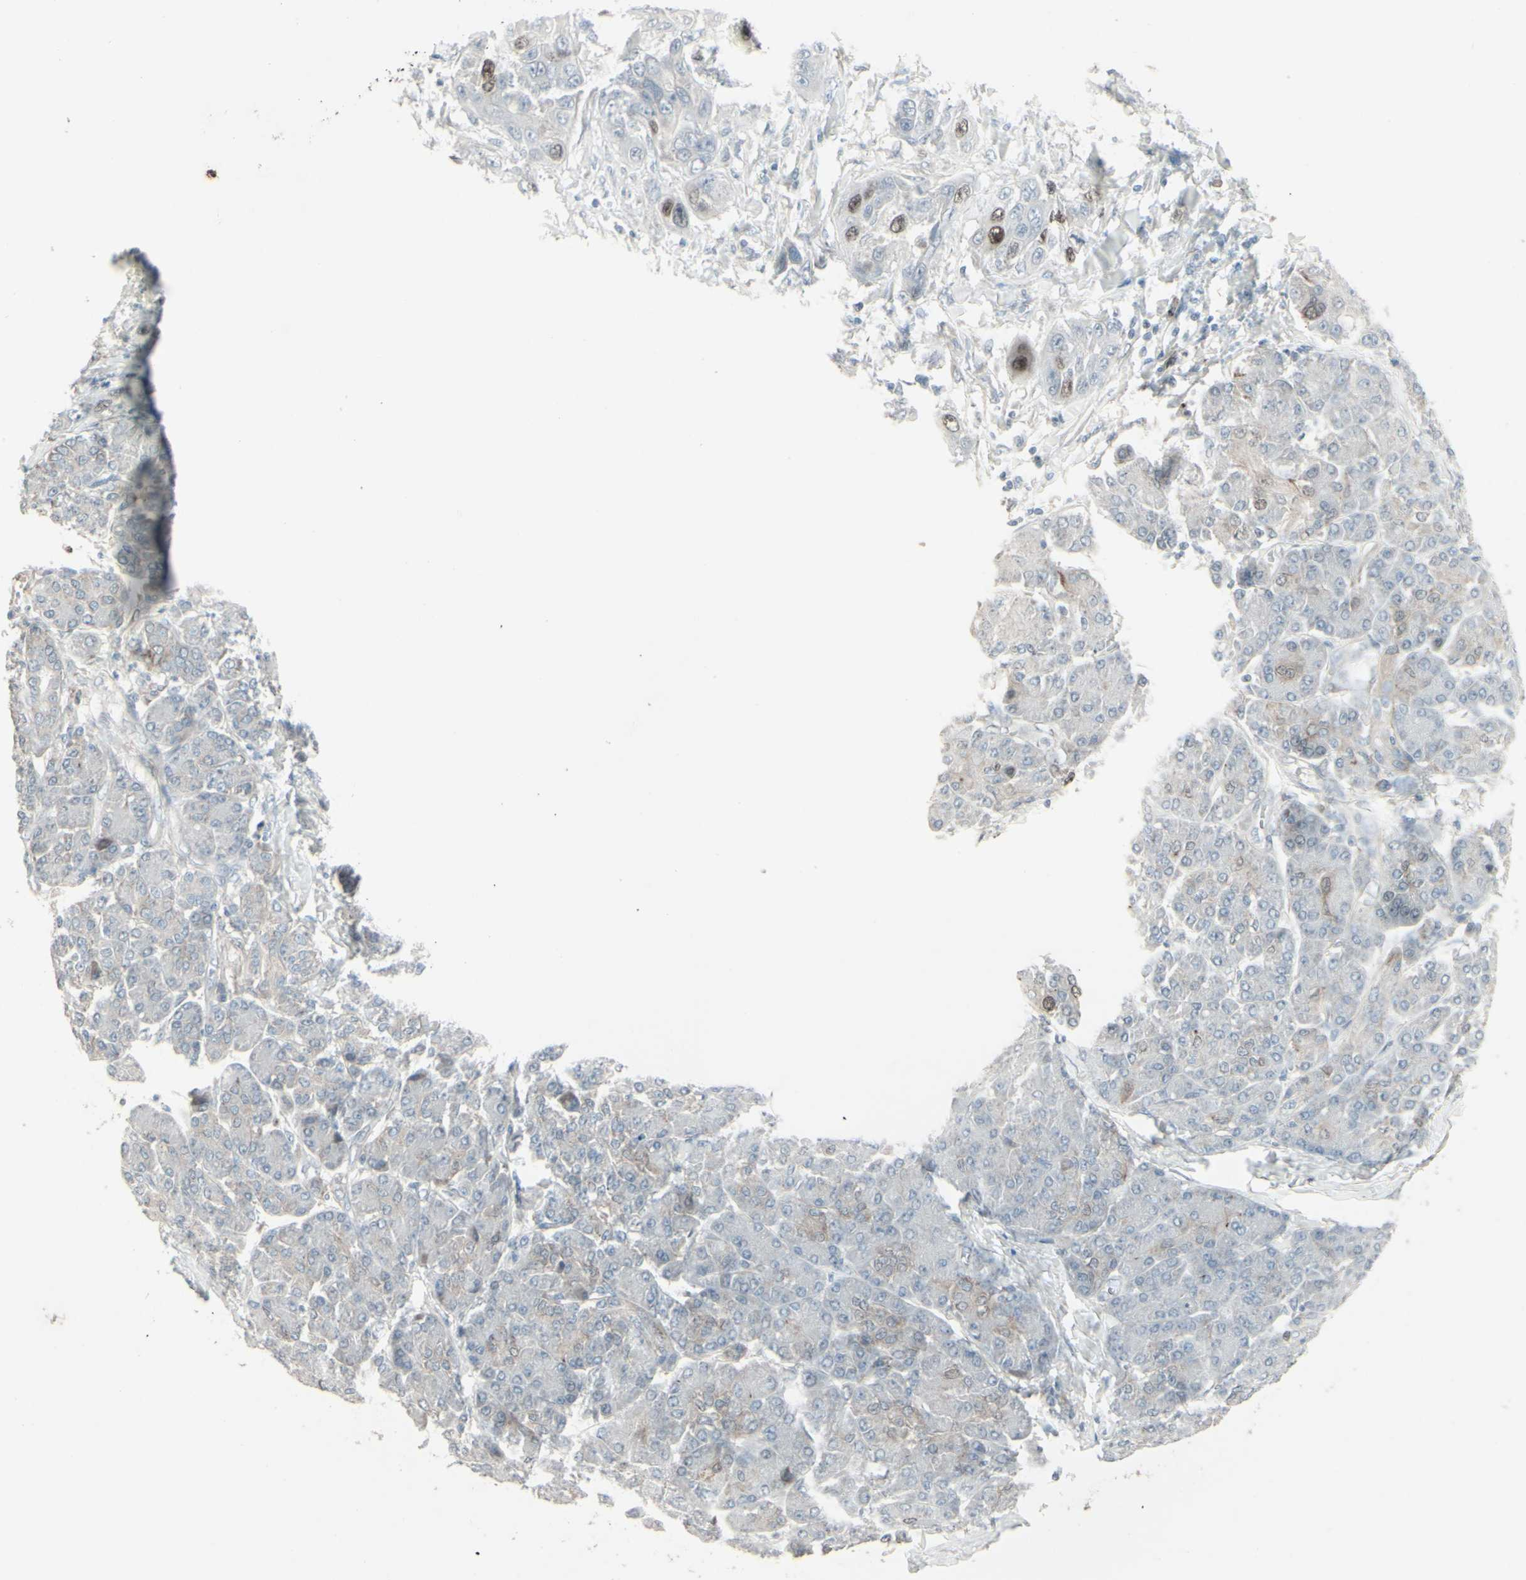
{"staining": {"intensity": "moderate", "quantity": "<25%", "location": "nuclear"}, "tissue": "pancreatic cancer", "cell_type": "Tumor cells", "image_type": "cancer", "snomed": [{"axis": "morphology", "description": "Adenocarcinoma, NOS"}, {"axis": "topography", "description": "Pancreas"}], "caption": "An image of human pancreatic cancer (adenocarcinoma) stained for a protein exhibits moderate nuclear brown staining in tumor cells. (DAB IHC, brown staining for protein, blue staining for nuclei).", "gene": "GMNN", "patient": {"sex": "female", "age": 70}}